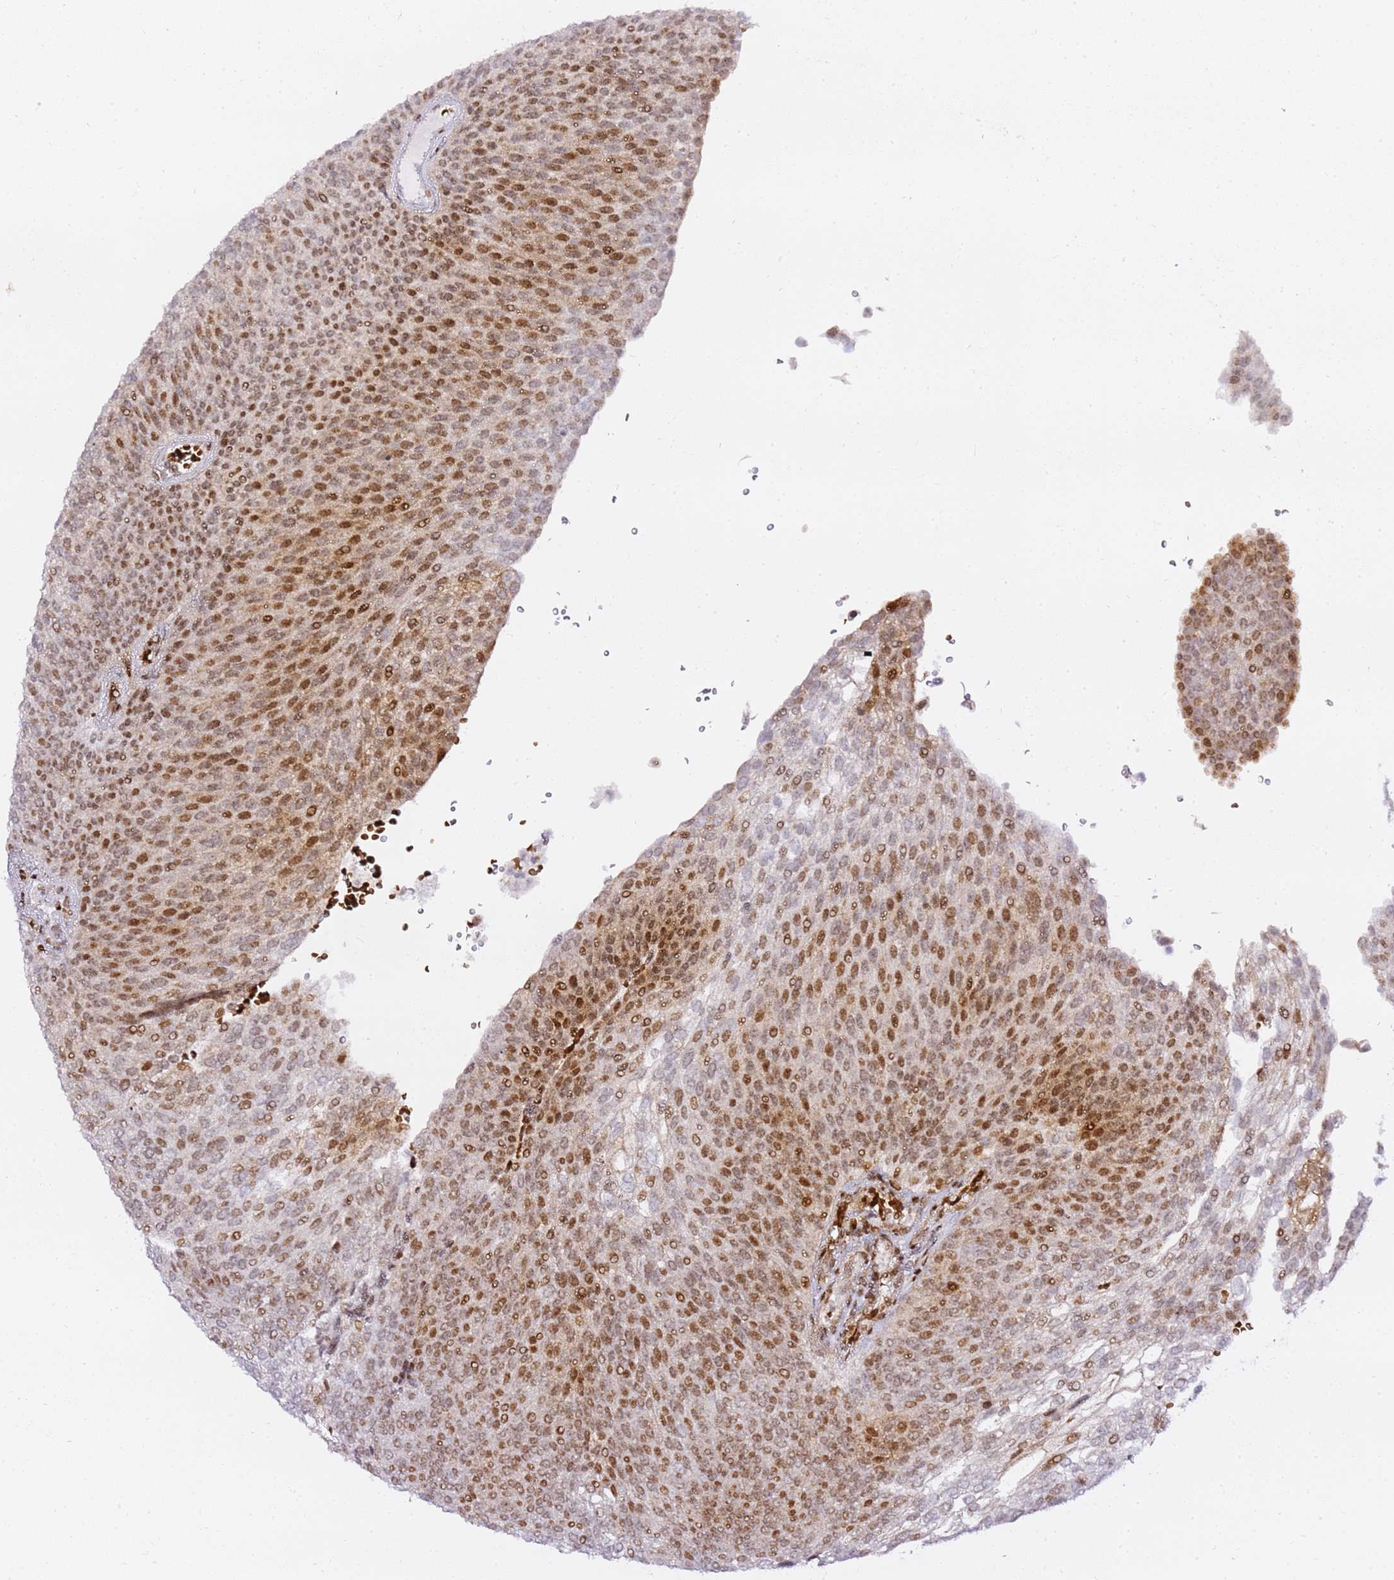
{"staining": {"intensity": "strong", "quantity": "25%-75%", "location": "nuclear"}, "tissue": "urothelial cancer", "cell_type": "Tumor cells", "image_type": "cancer", "snomed": [{"axis": "morphology", "description": "Urothelial carcinoma, High grade"}, {"axis": "topography", "description": "Urinary bladder"}], "caption": "Brown immunohistochemical staining in high-grade urothelial carcinoma reveals strong nuclear expression in about 25%-75% of tumor cells. The staining was performed using DAB (3,3'-diaminobenzidine) to visualize the protein expression in brown, while the nuclei were stained in blue with hematoxylin (Magnification: 20x).", "gene": "GBP2", "patient": {"sex": "female", "age": 79}}